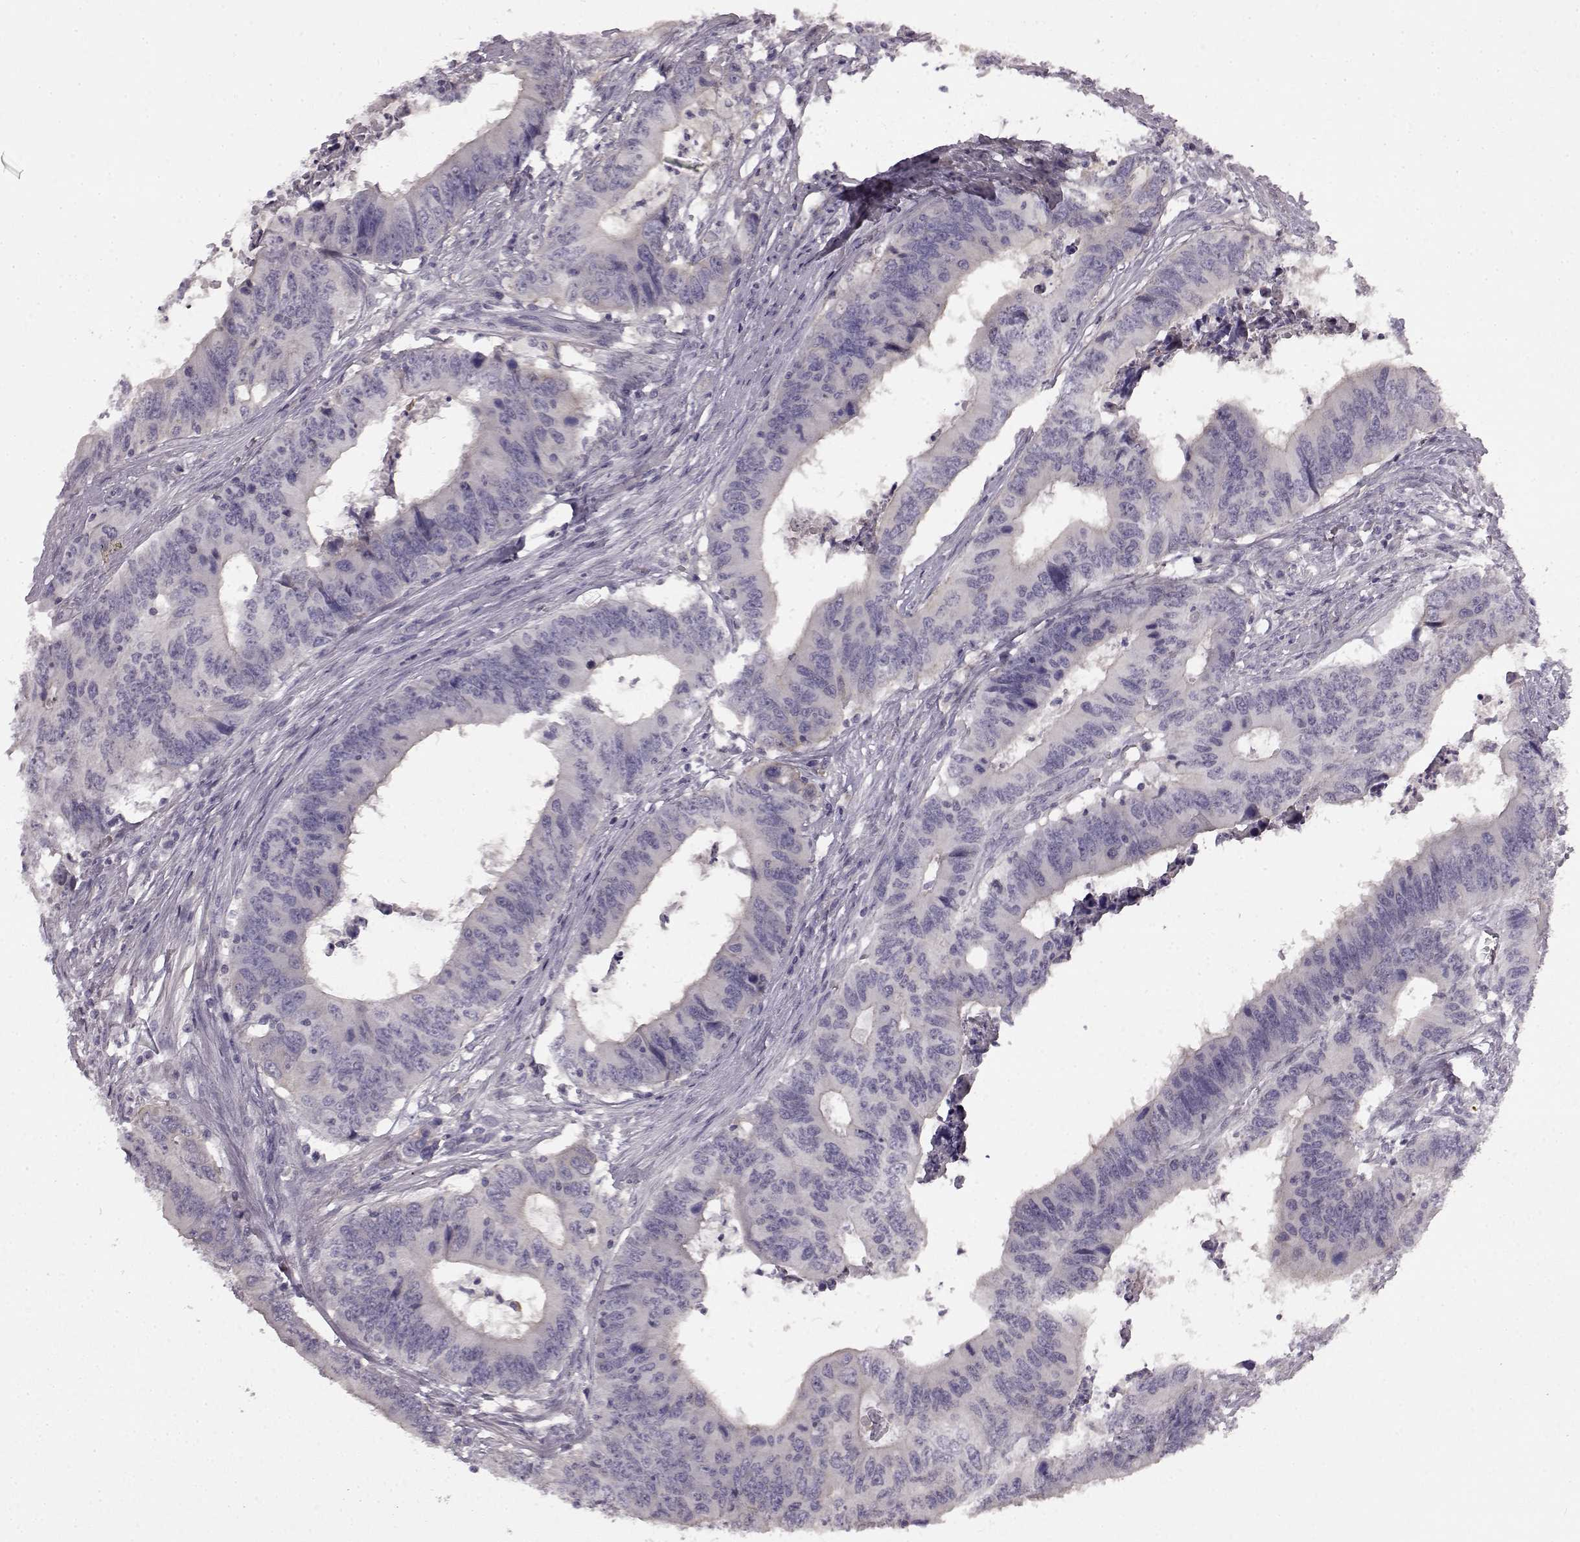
{"staining": {"intensity": "negative", "quantity": "none", "location": "none"}, "tissue": "colorectal cancer", "cell_type": "Tumor cells", "image_type": "cancer", "snomed": [{"axis": "morphology", "description": "Adenocarcinoma, NOS"}, {"axis": "topography", "description": "Colon"}], "caption": "IHC image of colorectal adenocarcinoma stained for a protein (brown), which displays no staining in tumor cells.", "gene": "KRT85", "patient": {"sex": "male", "age": 53}}